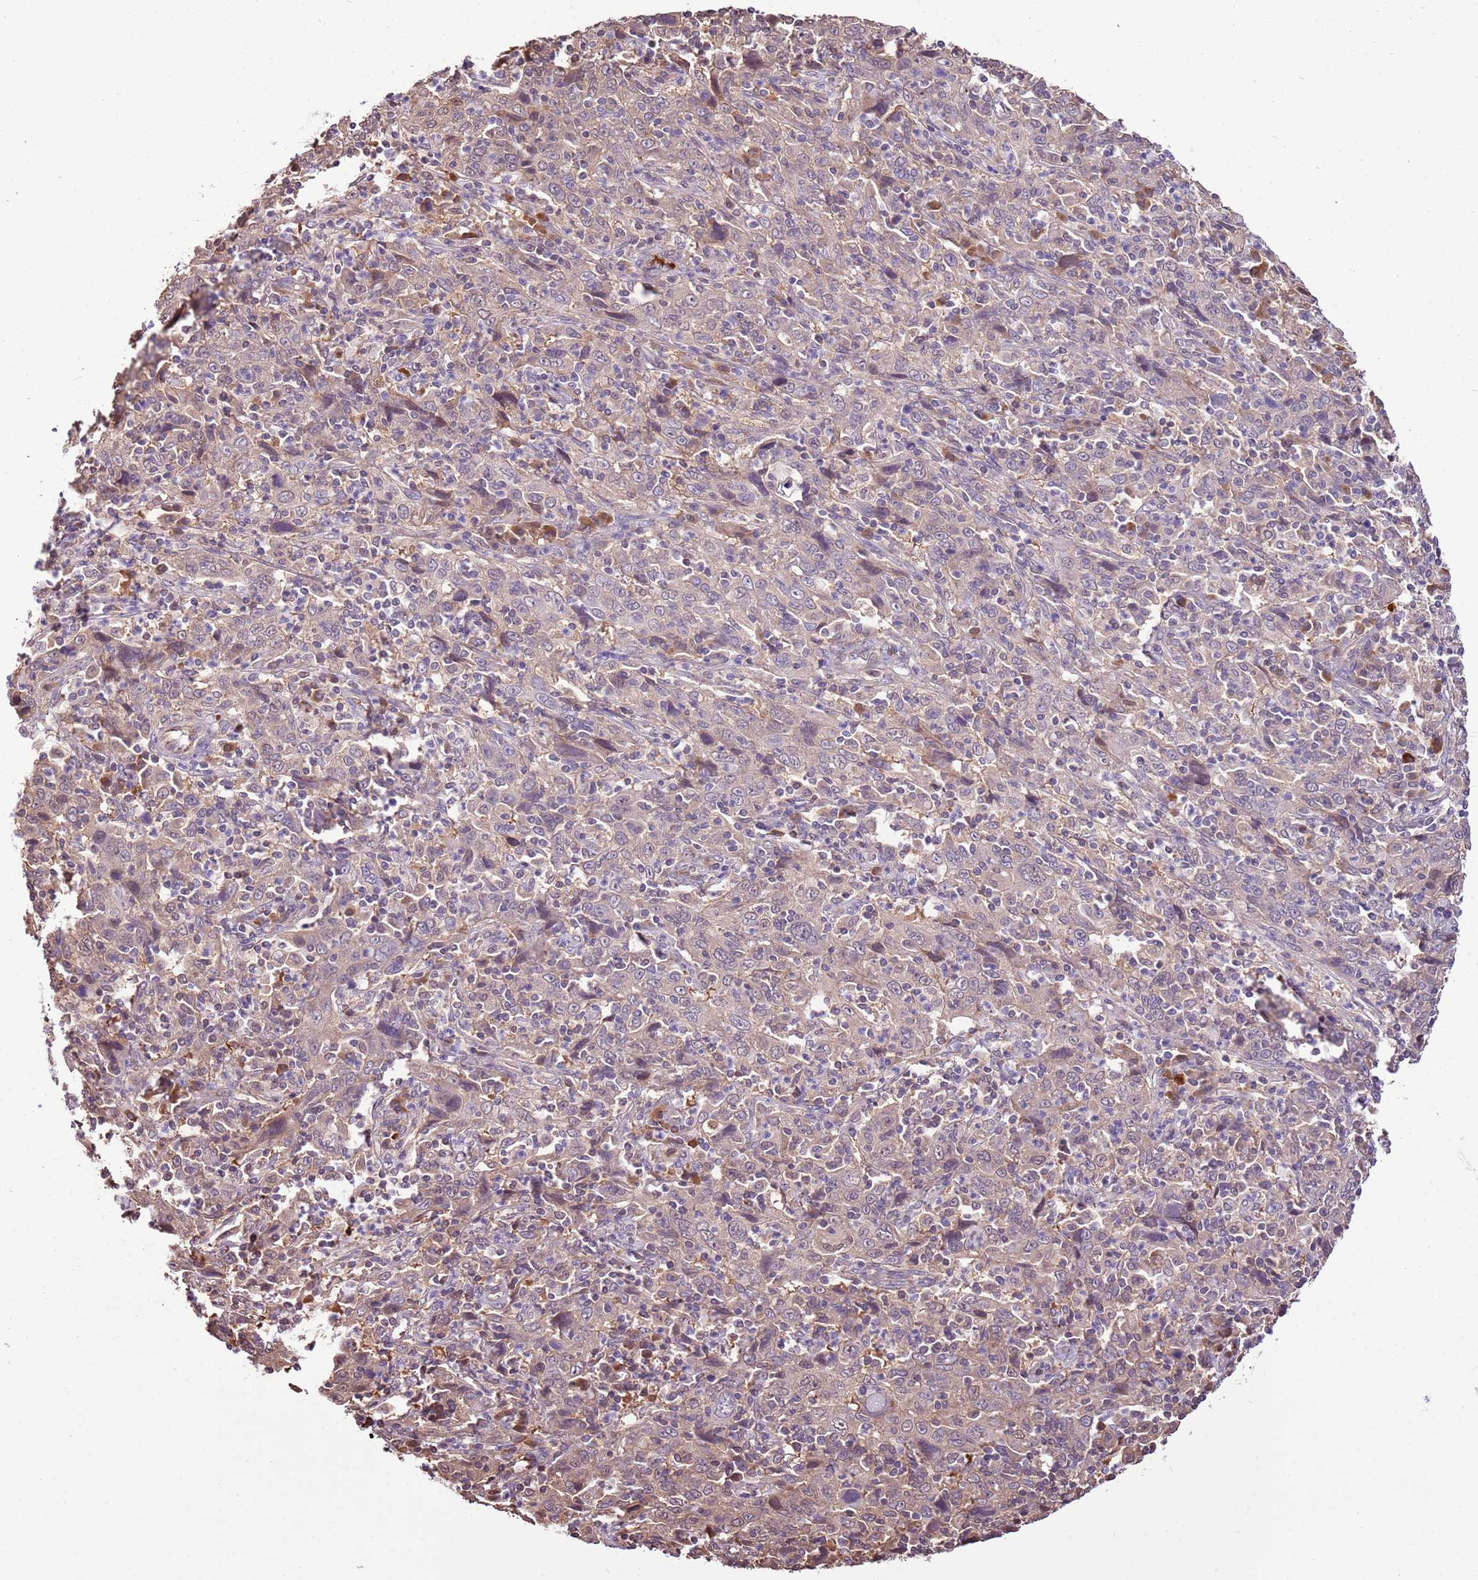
{"staining": {"intensity": "negative", "quantity": "none", "location": "none"}, "tissue": "cervical cancer", "cell_type": "Tumor cells", "image_type": "cancer", "snomed": [{"axis": "morphology", "description": "Squamous cell carcinoma, NOS"}, {"axis": "topography", "description": "Cervix"}], "caption": "A histopathology image of human squamous cell carcinoma (cervical) is negative for staining in tumor cells.", "gene": "BBS5", "patient": {"sex": "female", "age": 46}}